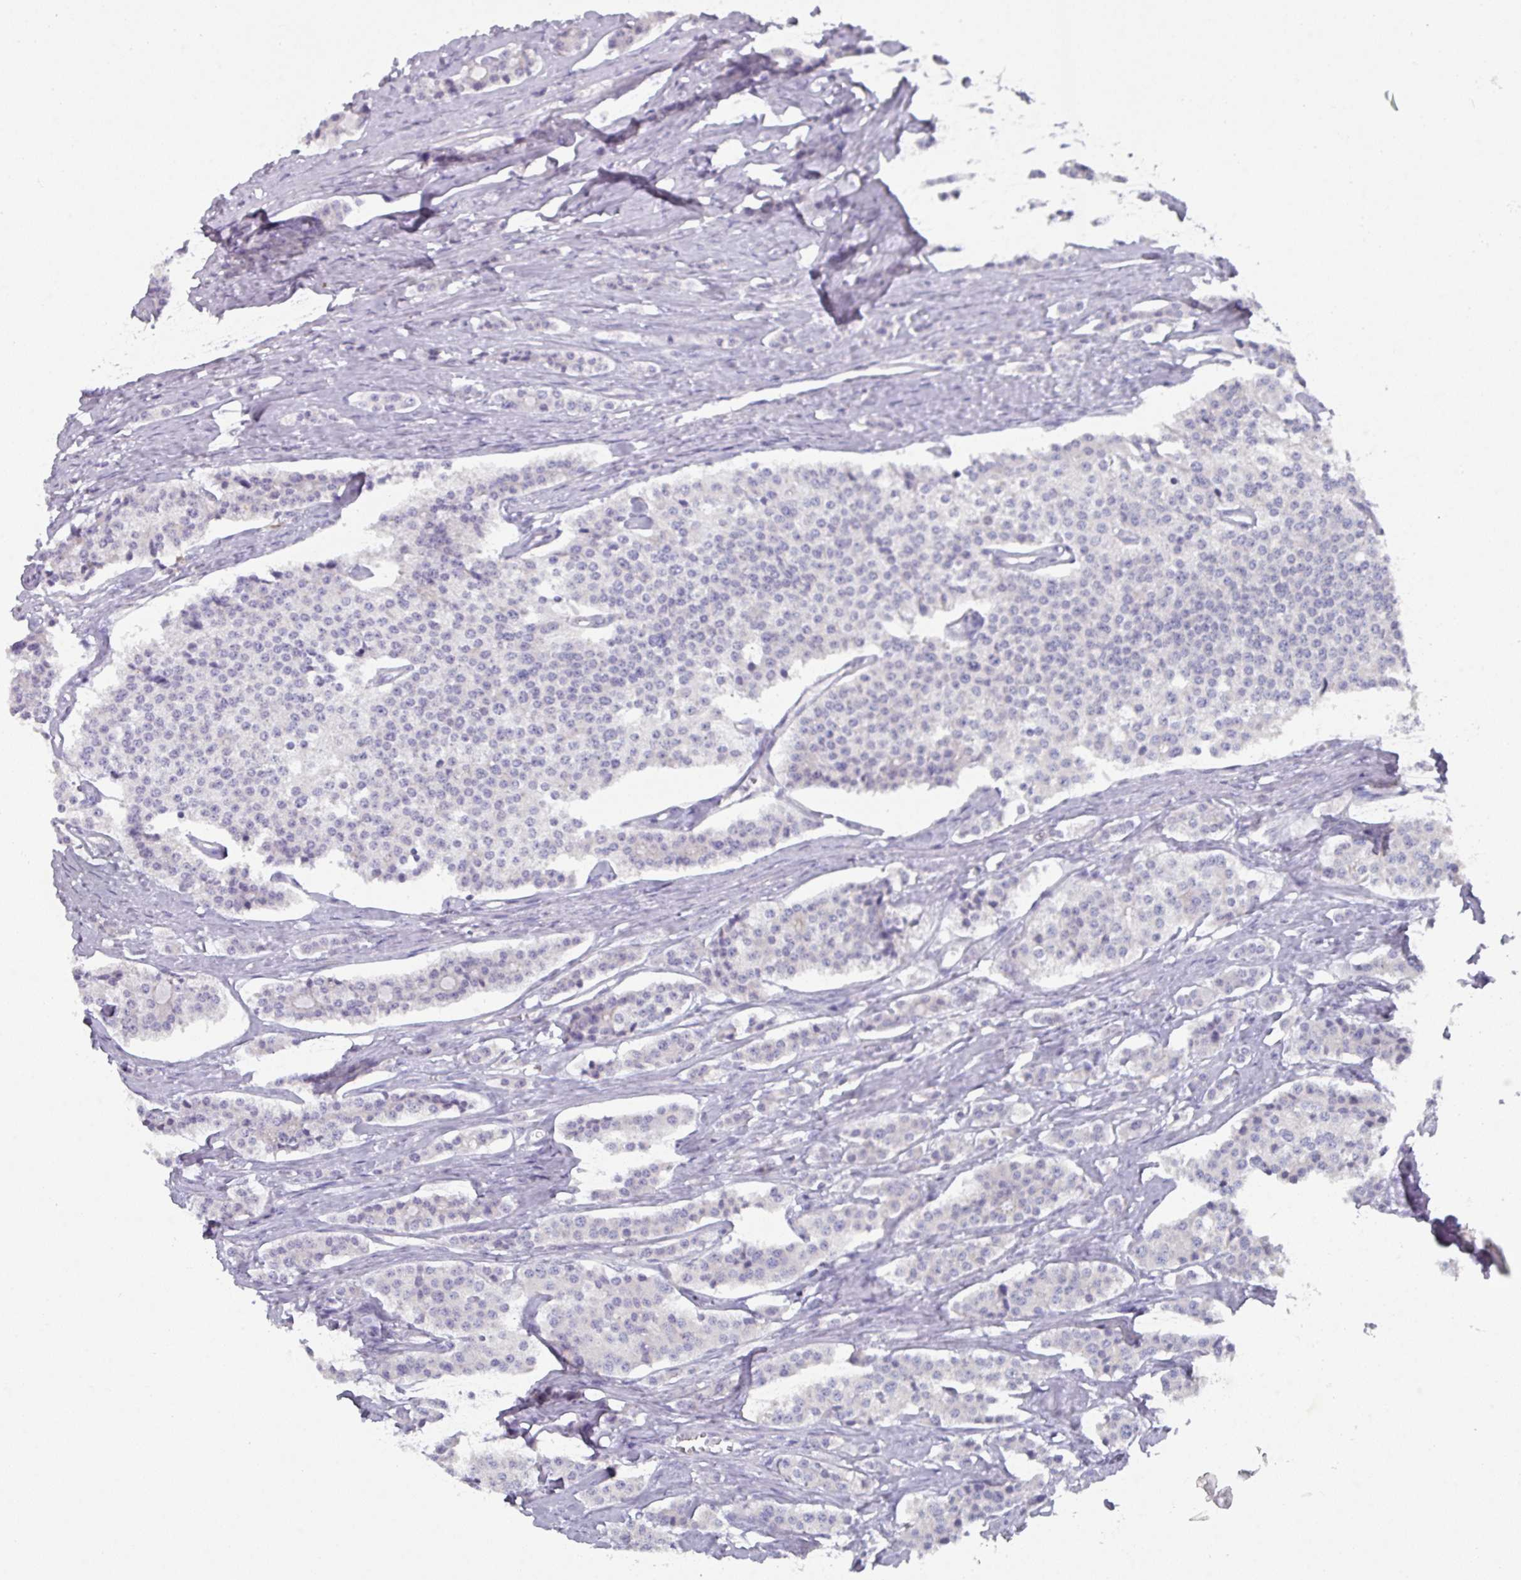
{"staining": {"intensity": "negative", "quantity": "none", "location": "none"}, "tissue": "carcinoid", "cell_type": "Tumor cells", "image_type": "cancer", "snomed": [{"axis": "morphology", "description": "Carcinoid, malignant, NOS"}, {"axis": "topography", "description": "Small intestine"}], "caption": "The image displays no significant expression in tumor cells of carcinoid (malignant).", "gene": "DCAF12L2", "patient": {"sex": "male", "age": 63}}